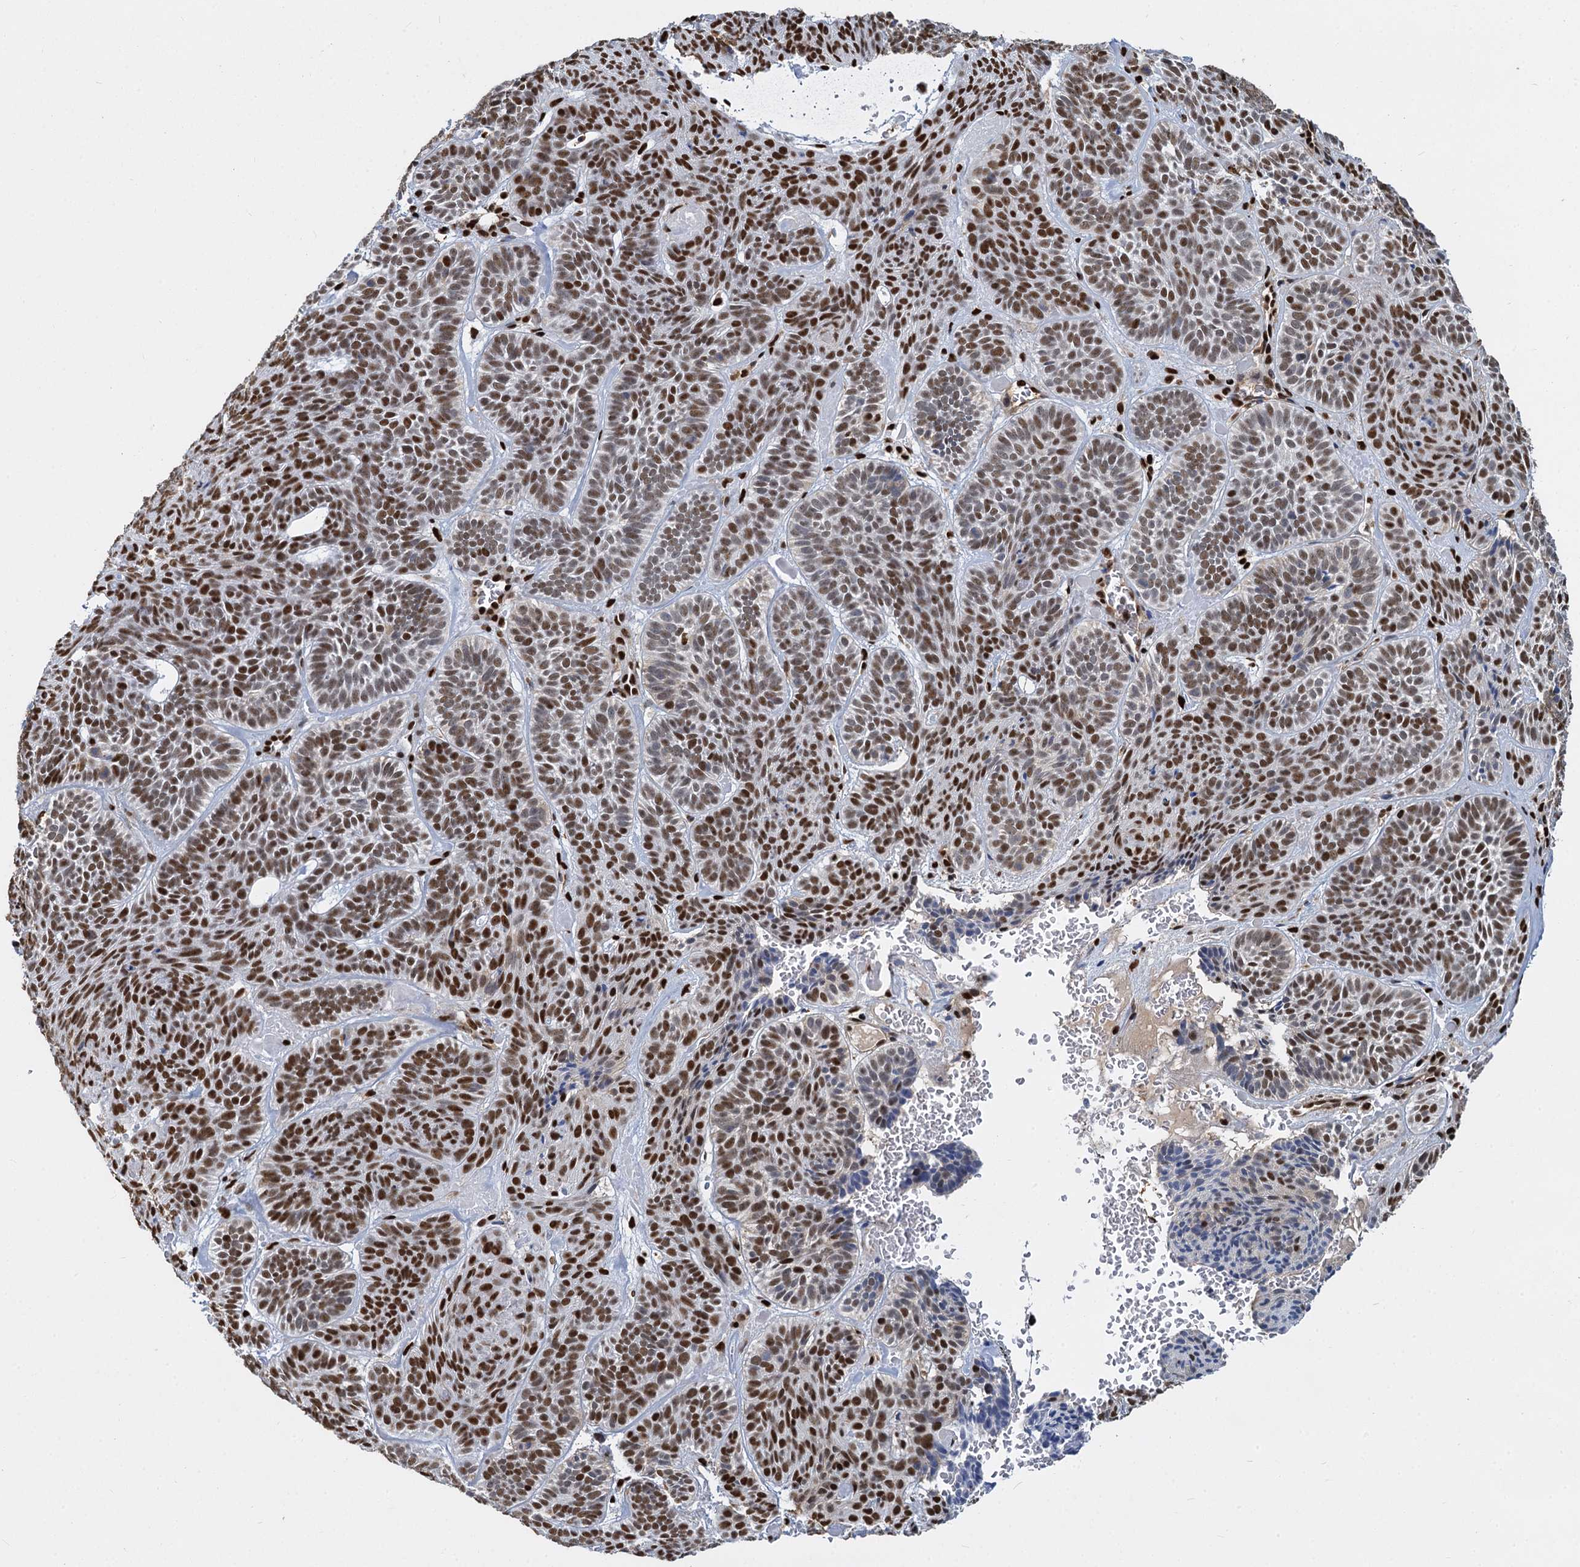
{"staining": {"intensity": "strong", "quantity": ">75%", "location": "nuclear"}, "tissue": "skin cancer", "cell_type": "Tumor cells", "image_type": "cancer", "snomed": [{"axis": "morphology", "description": "Basal cell carcinoma"}, {"axis": "topography", "description": "Skin"}], "caption": "High-power microscopy captured an IHC image of skin cancer, revealing strong nuclear expression in about >75% of tumor cells.", "gene": "DCPS", "patient": {"sex": "male", "age": 85}}